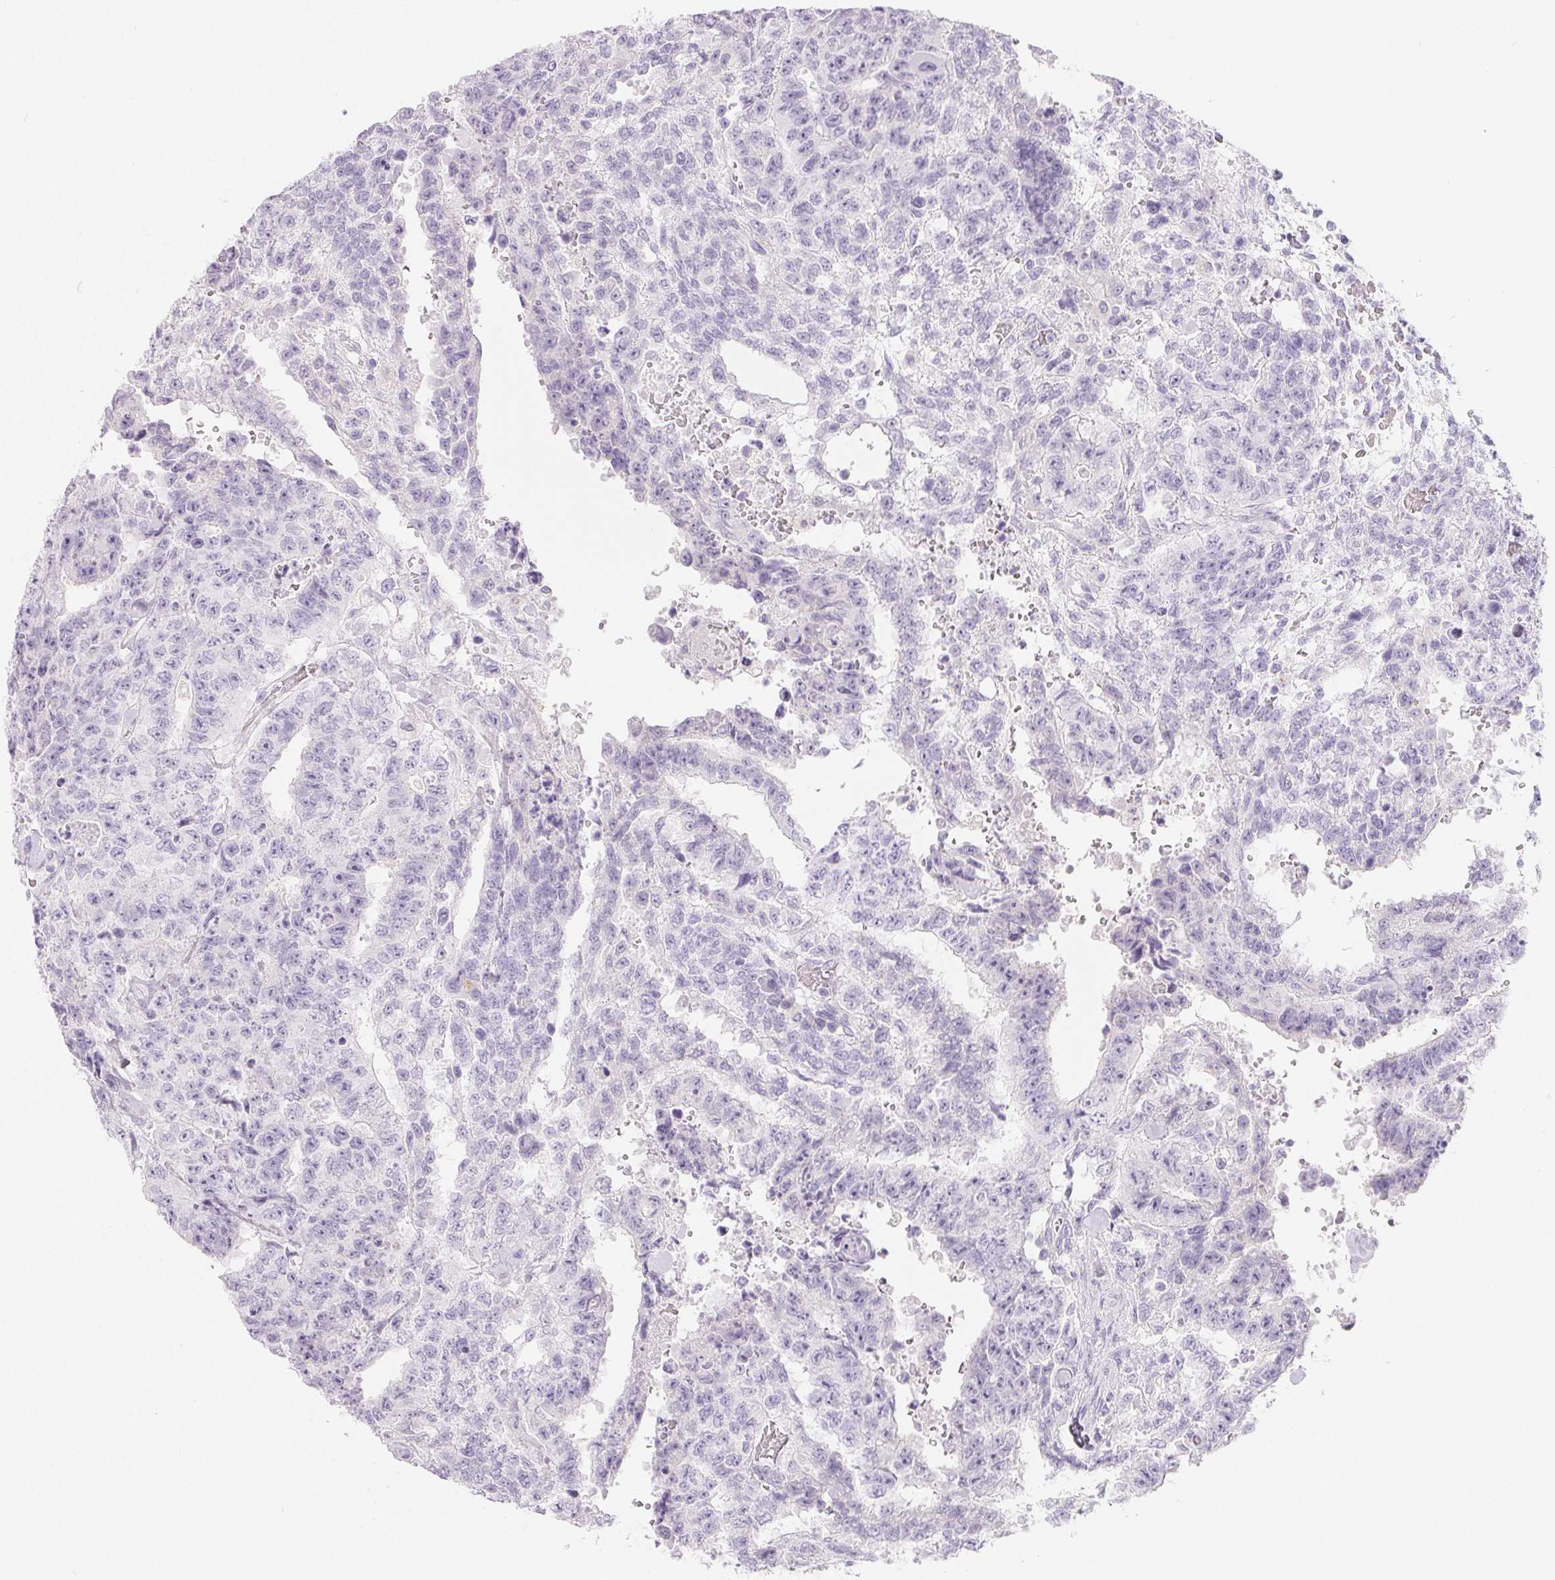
{"staining": {"intensity": "negative", "quantity": "none", "location": "none"}, "tissue": "testis cancer", "cell_type": "Tumor cells", "image_type": "cancer", "snomed": [{"axis": "morphology", "description": "Carcinoma, Embryonal, NOS"}, {"axis": "topography", "description": "Testis"}], "caption": "This is a image of immunohistochemistry staining of embryonal carcinoma (testis), which shows no staining in tumor cells.", "gene": "SPACA5B", "patient": {"sex": "male", "age": 24}}